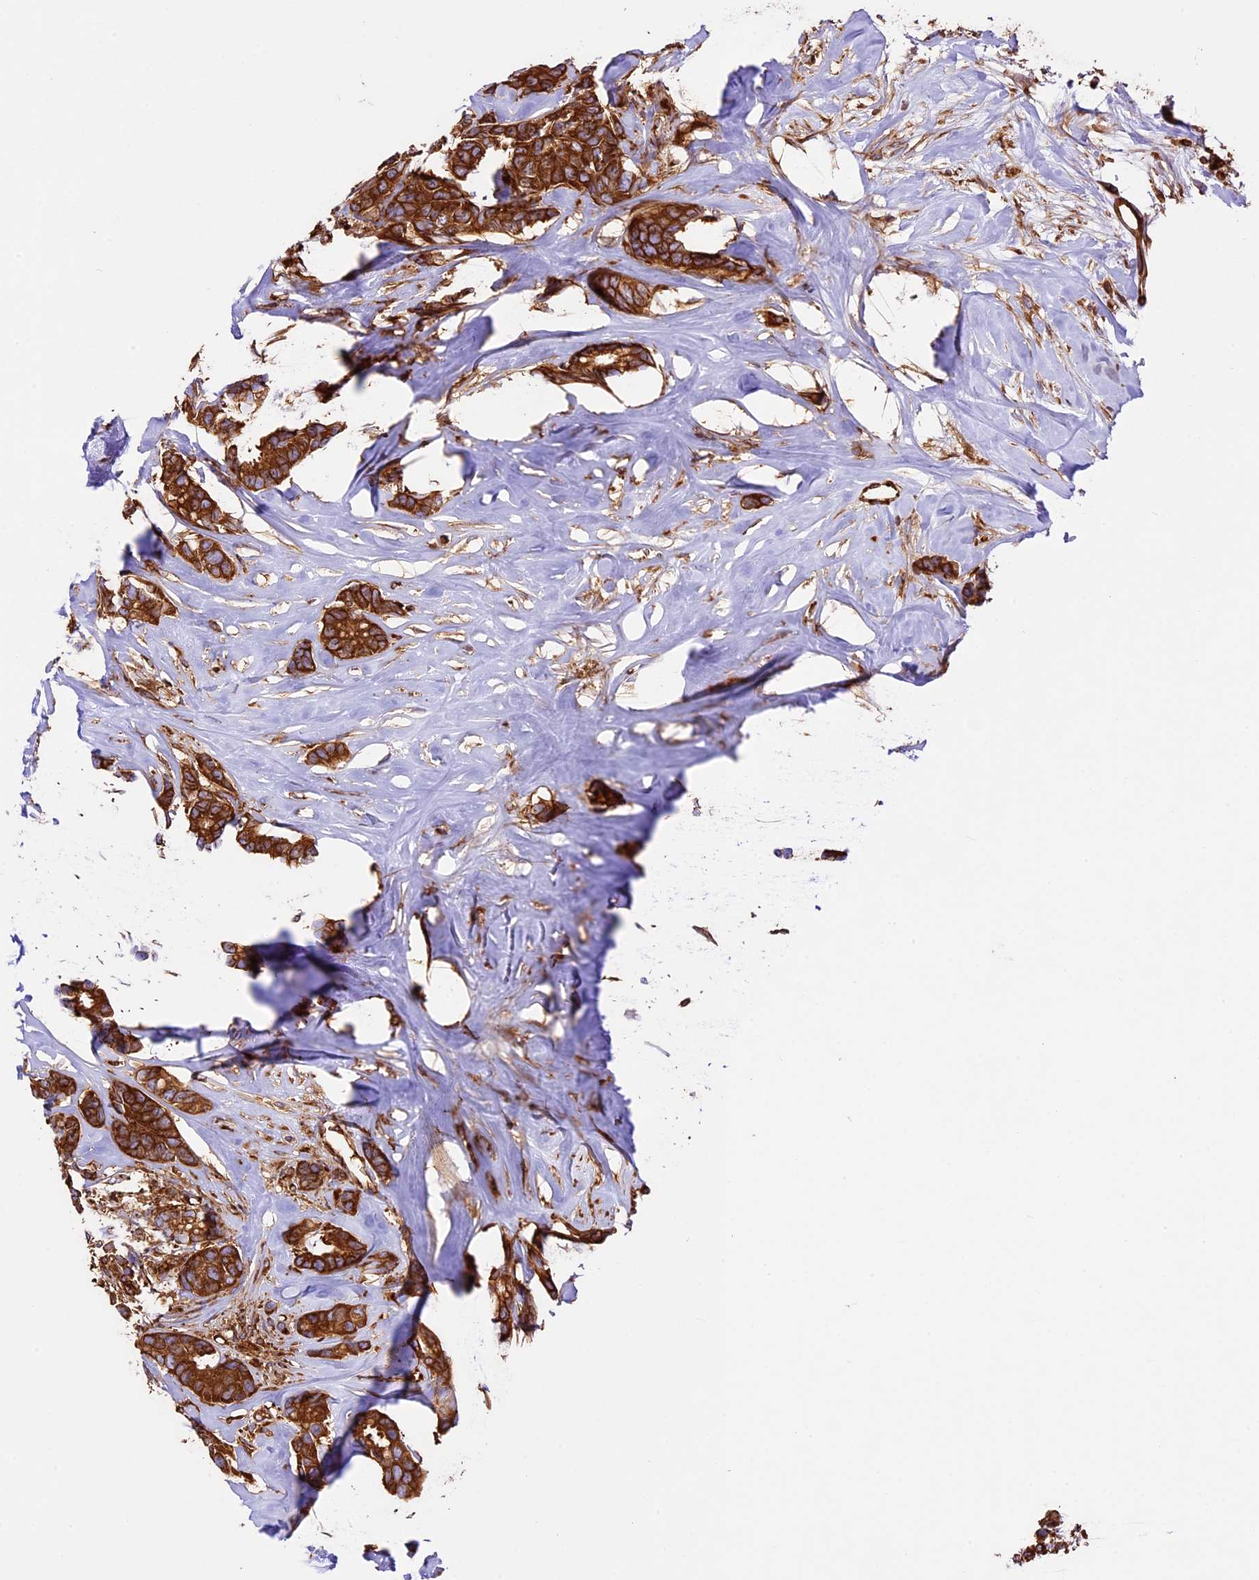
{"staining": {"intensity": "strong", "quantity": ">75%", "location": "cytoplasmic/membranous"}, "tissue": "breast cancer", "cell_type": "Tumor cells", "image_type": "cancer", "snomed": [{"axis": "morphology", "description": "Duct carcinoma"}, {"axis": "topography", "description": "Breast"}], "caption": "A brown stain shows strong cytoplasmic/membranous expression of a protein in breast cancer tumor cells. Using DAB (3,3'-diaminobenzidine) (brown) and hematoxylin (blue) stains, captured at high magnification using brightfield microscopy.", "gene": "KARS1", "patient": {"sex": "female", "age": 87}}